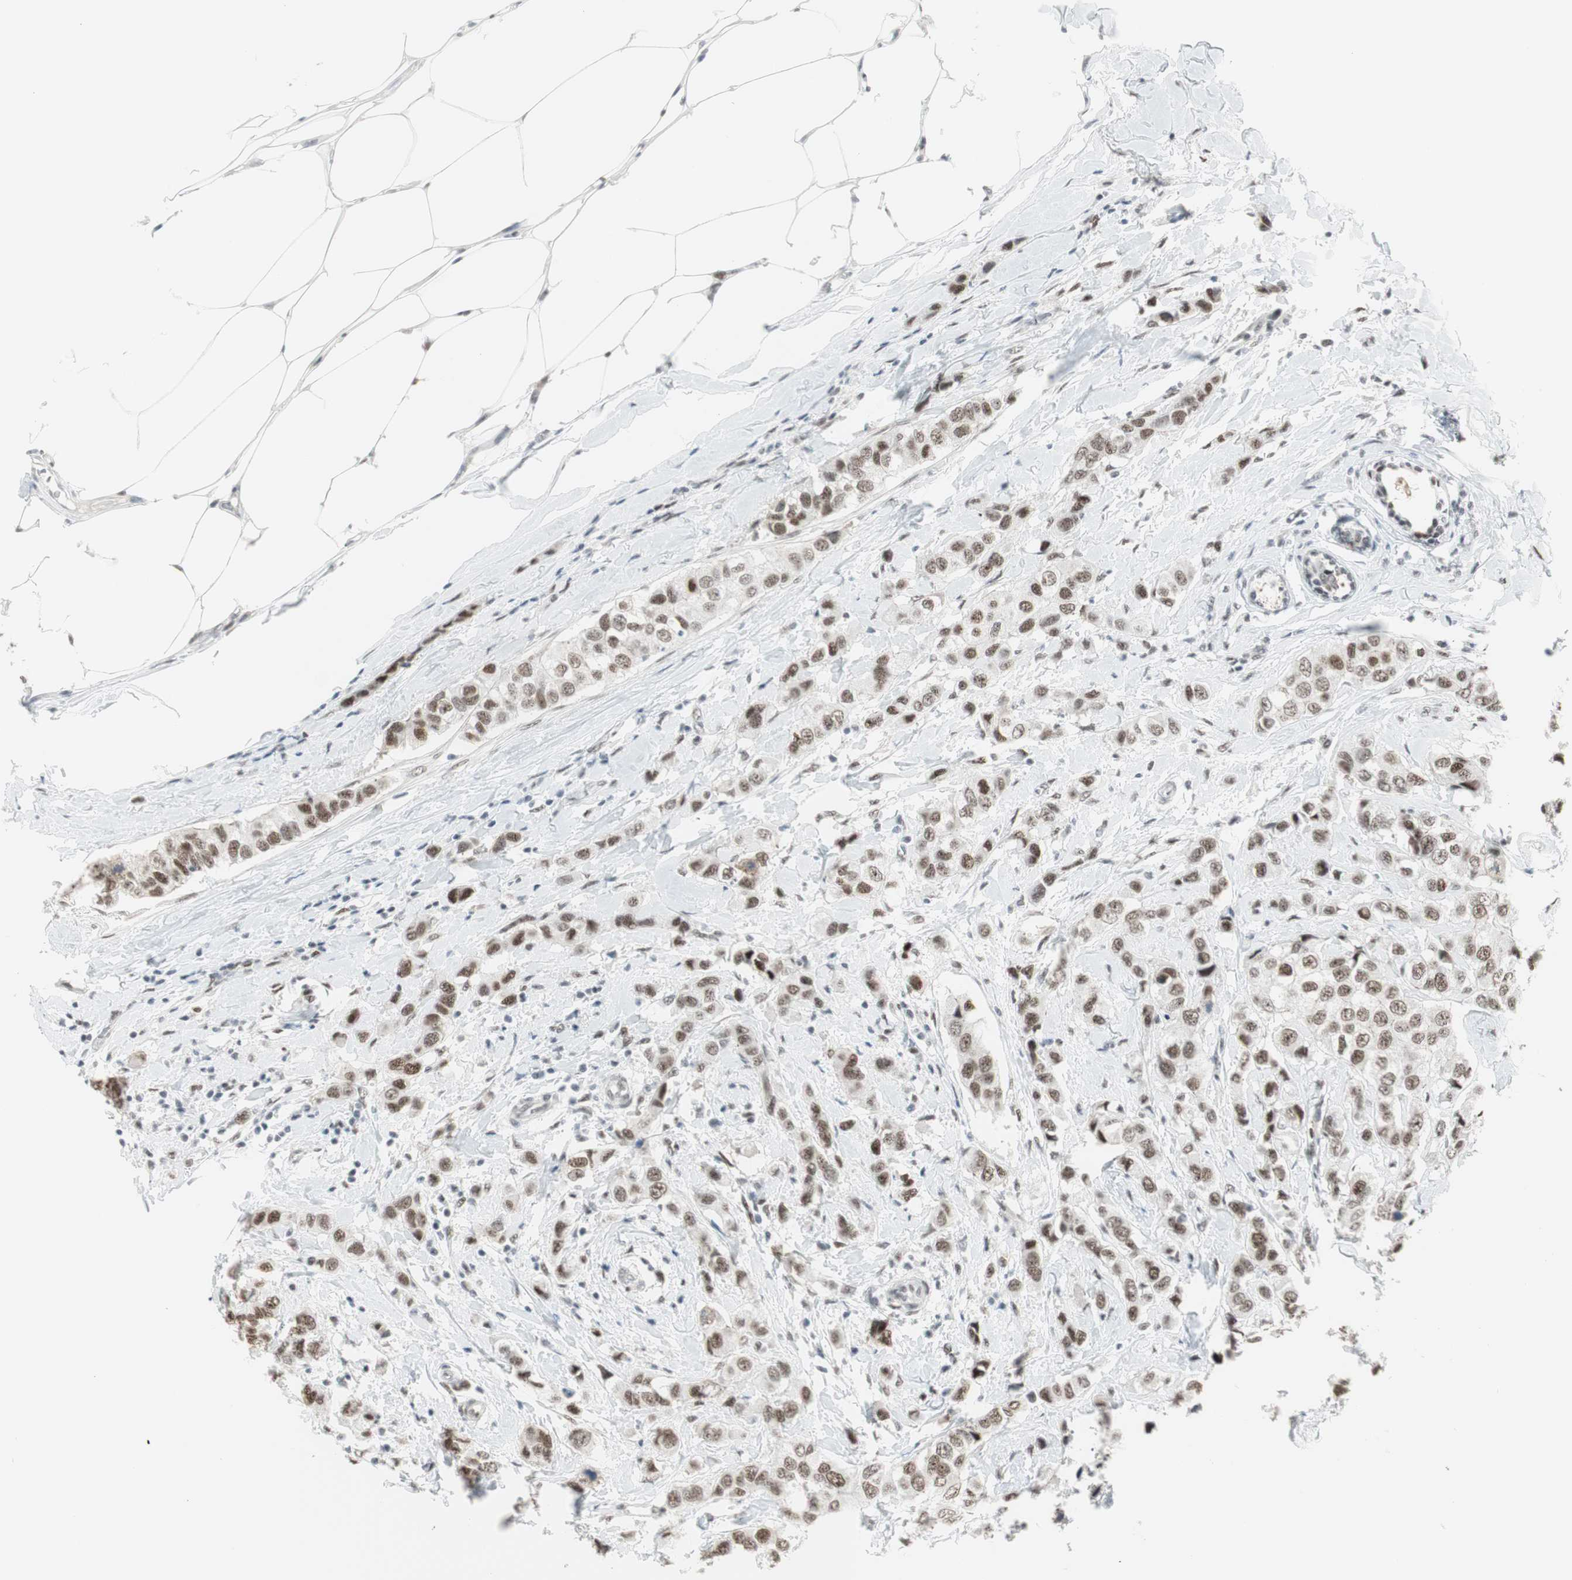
{"staining": {"intensity": "moderate", "quantity": ">75%", "location": "nuclear"}, "tissue": "breast cancer", "cell_type": "Tumor cells", "image_type": "cancer", "snomed": [{"axis": "morphology", "description": "Duct carcinoma"}, {"axis": "topography", "description": "Breast"}], "caption": "Human breast cancer (invasive ductal carcinoma) stained with a brown dye reveals moderate nuclear positive expression in about >75% of tumor cells.", "gene": "HEXIM1", "patient": {"sex": "female", "age": 50}}